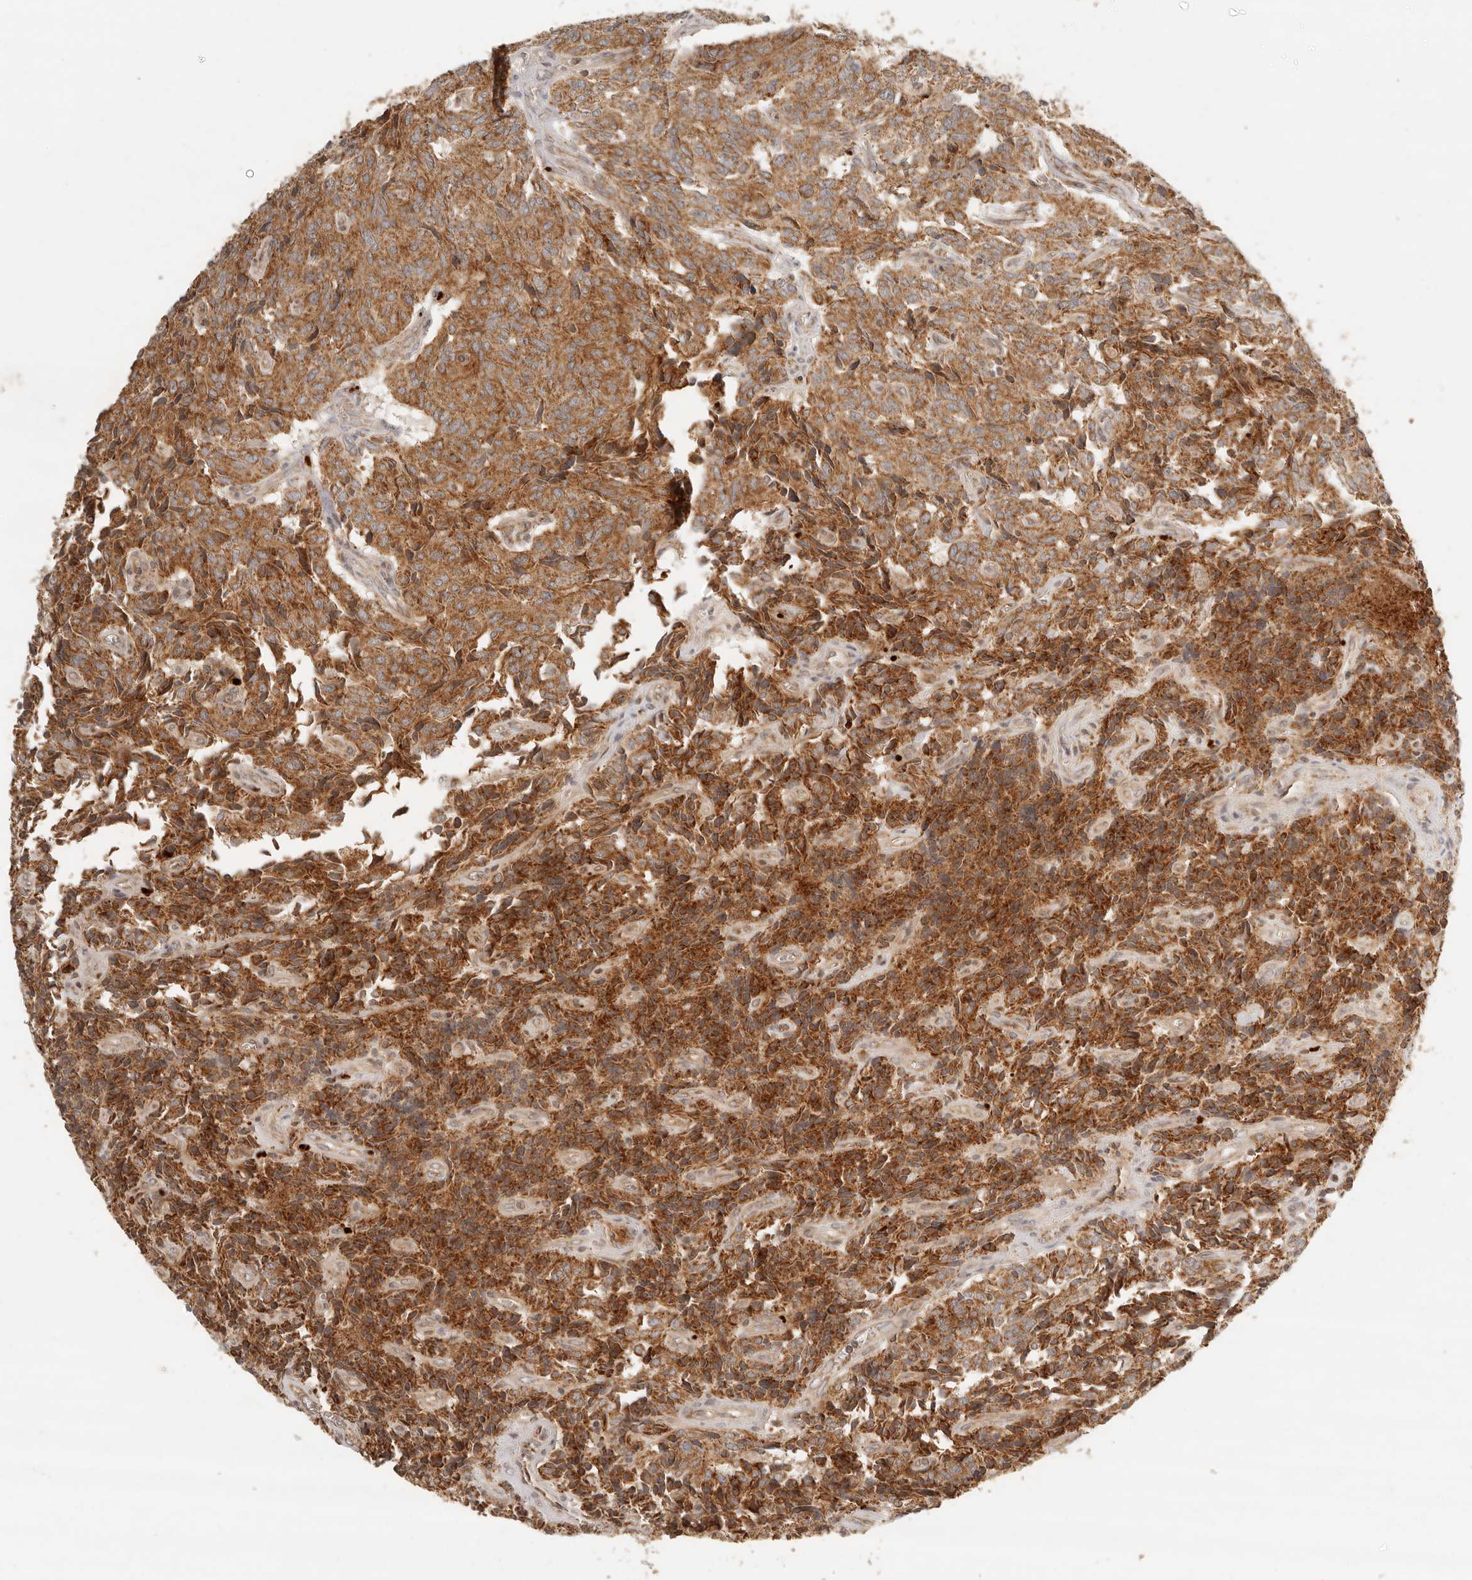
{"staining": {"intensity": "strong", "quantity": ">75%", "location": "cytoplasmic/membranous"}, "tissue": "carcinoid", "cell_type": "Tumor cells", "image_type": "cancer", "snomed": [{"axis": "morphology", "description": "Carcinoid, malignant, NOS"}, {"axis": "topography", "description": "Lung"}], "caption": "About >75% of tumor cells in carcinoid reveal strong cytoplasmic/membranous protein positivity as visualized by brown immunohistochemical staining.", "gene": "MRPL55", "patient": {"sex": "female", "age": 46}}